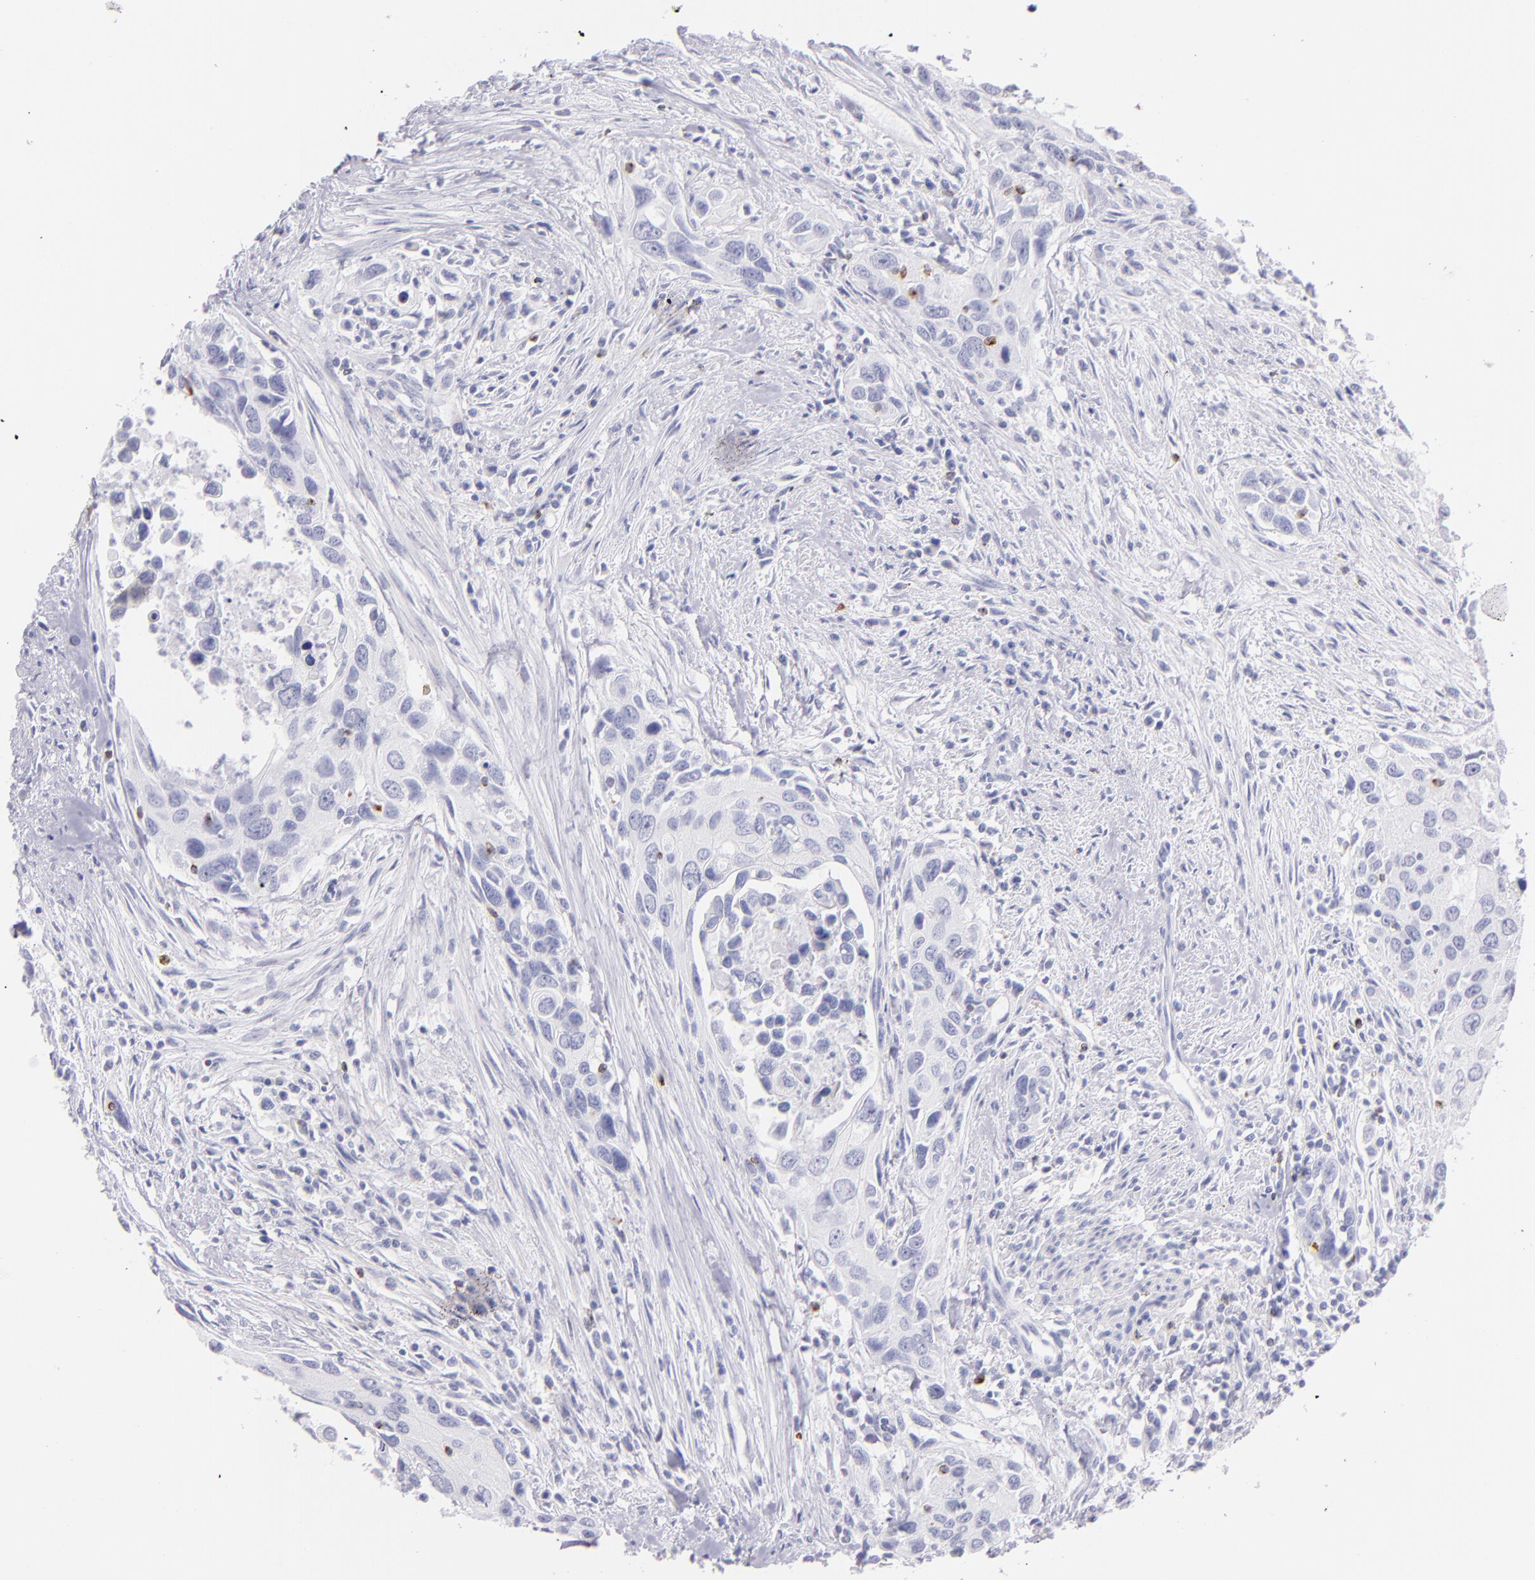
{"staining": {"intensity": "negative", "quantity": "none", "location": "none"}, "tissue": "urothelial cancer", "cell_type": "Tumor cells", "image_type": "cancer", "snomed": [{"axis": "morphology", "description": "Urothelial carcinoma, High grade"}, {"axis": "topography", "description": "Urinary bladder"}], "caption": "This is an immunohistochemistry photomicrograph of high-grade urothelial carcinoma. There is no positivity in tumor cells.", "gene": "PRF1", "patient": {"sex": "male", "age": 71}}